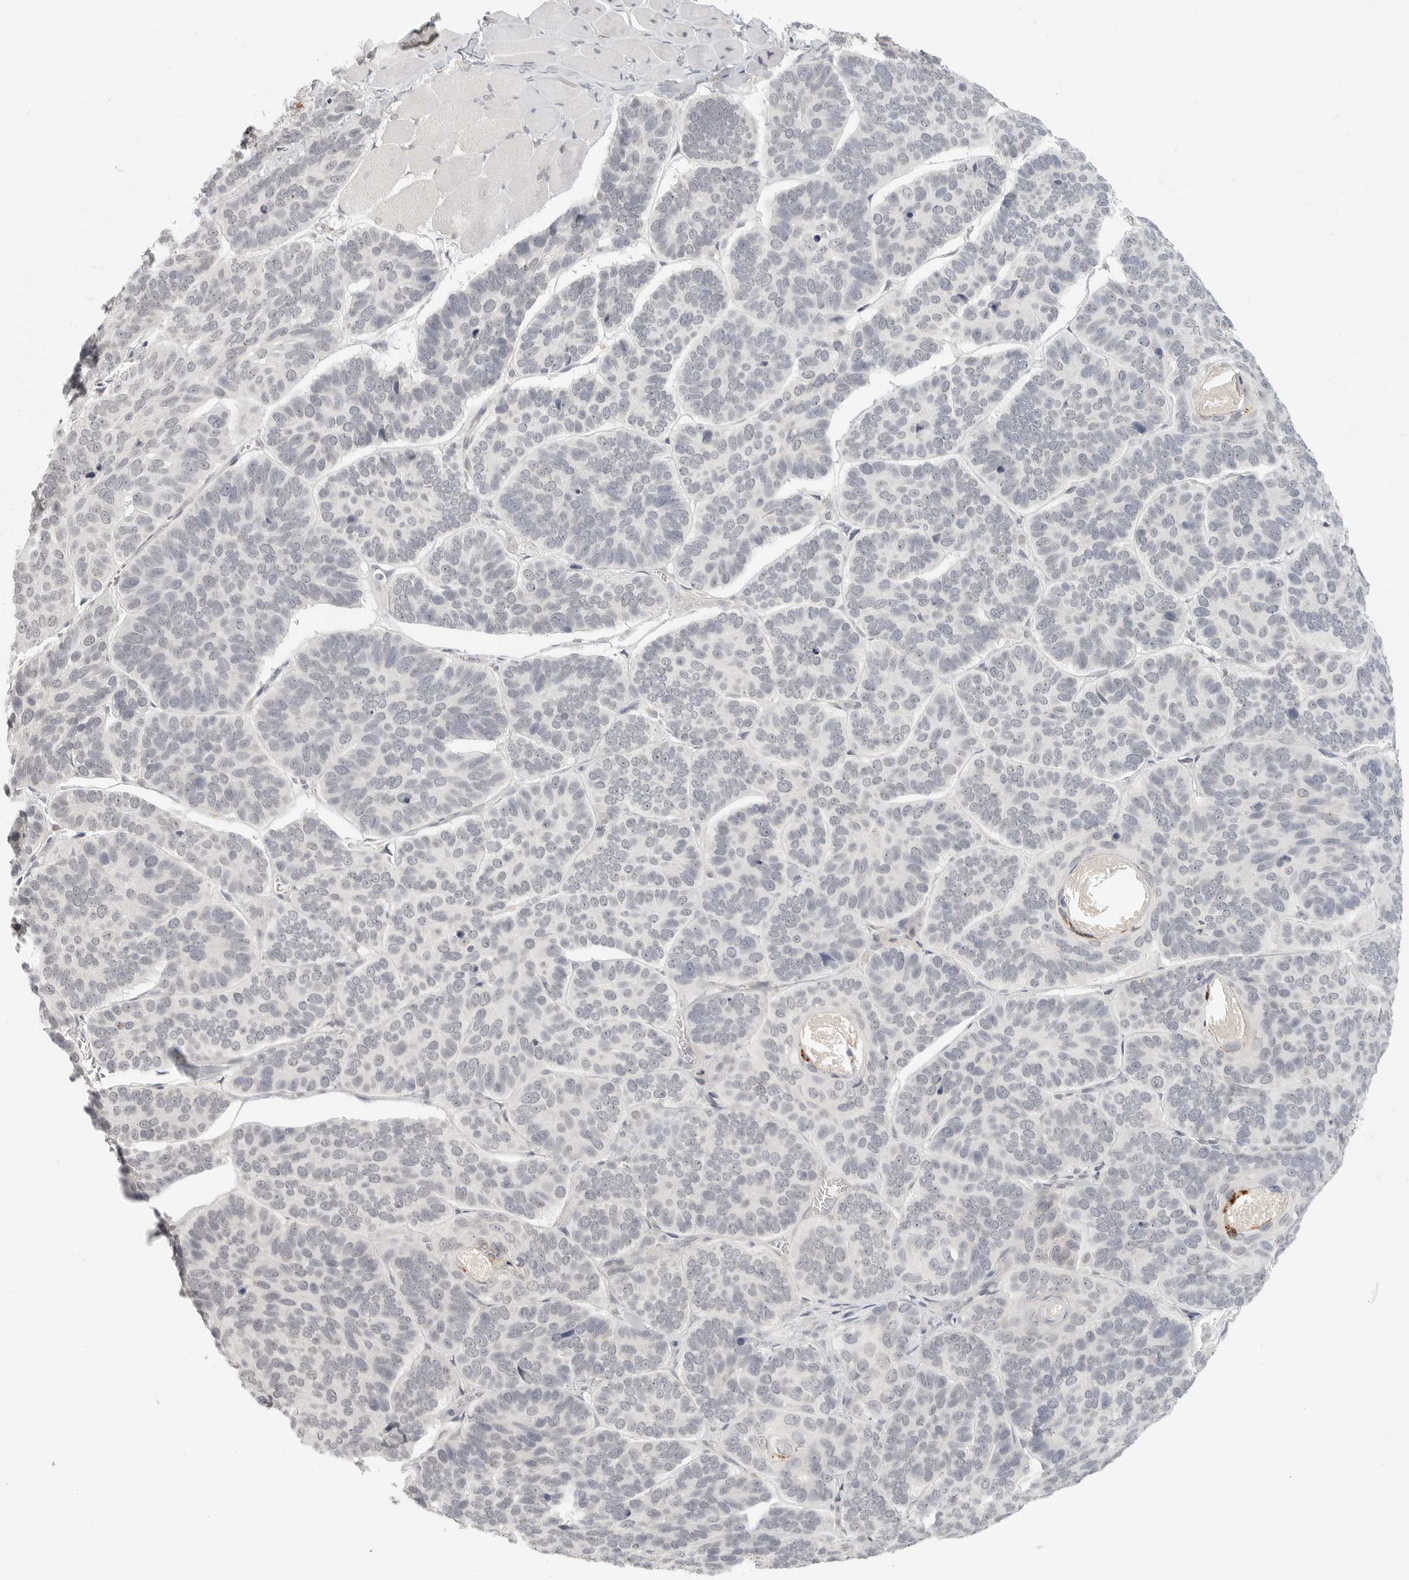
{"staining": {"intensity": "negative", "quantity": "none", "location": "none"}, "tissue": "skin cancer", "cell_type": "Tumor cells", "image_type": "cancer", "snomed": [{"axis": "morphology", "description": "Basal cell carcinoma"}, {"axis": "topography", "description": "Skin"}], "caption": "IHC of human skin cancer shows no positivity in tumor cells.", "gene": "KLK11", "patient": {"sex": "male", "age": 62}}